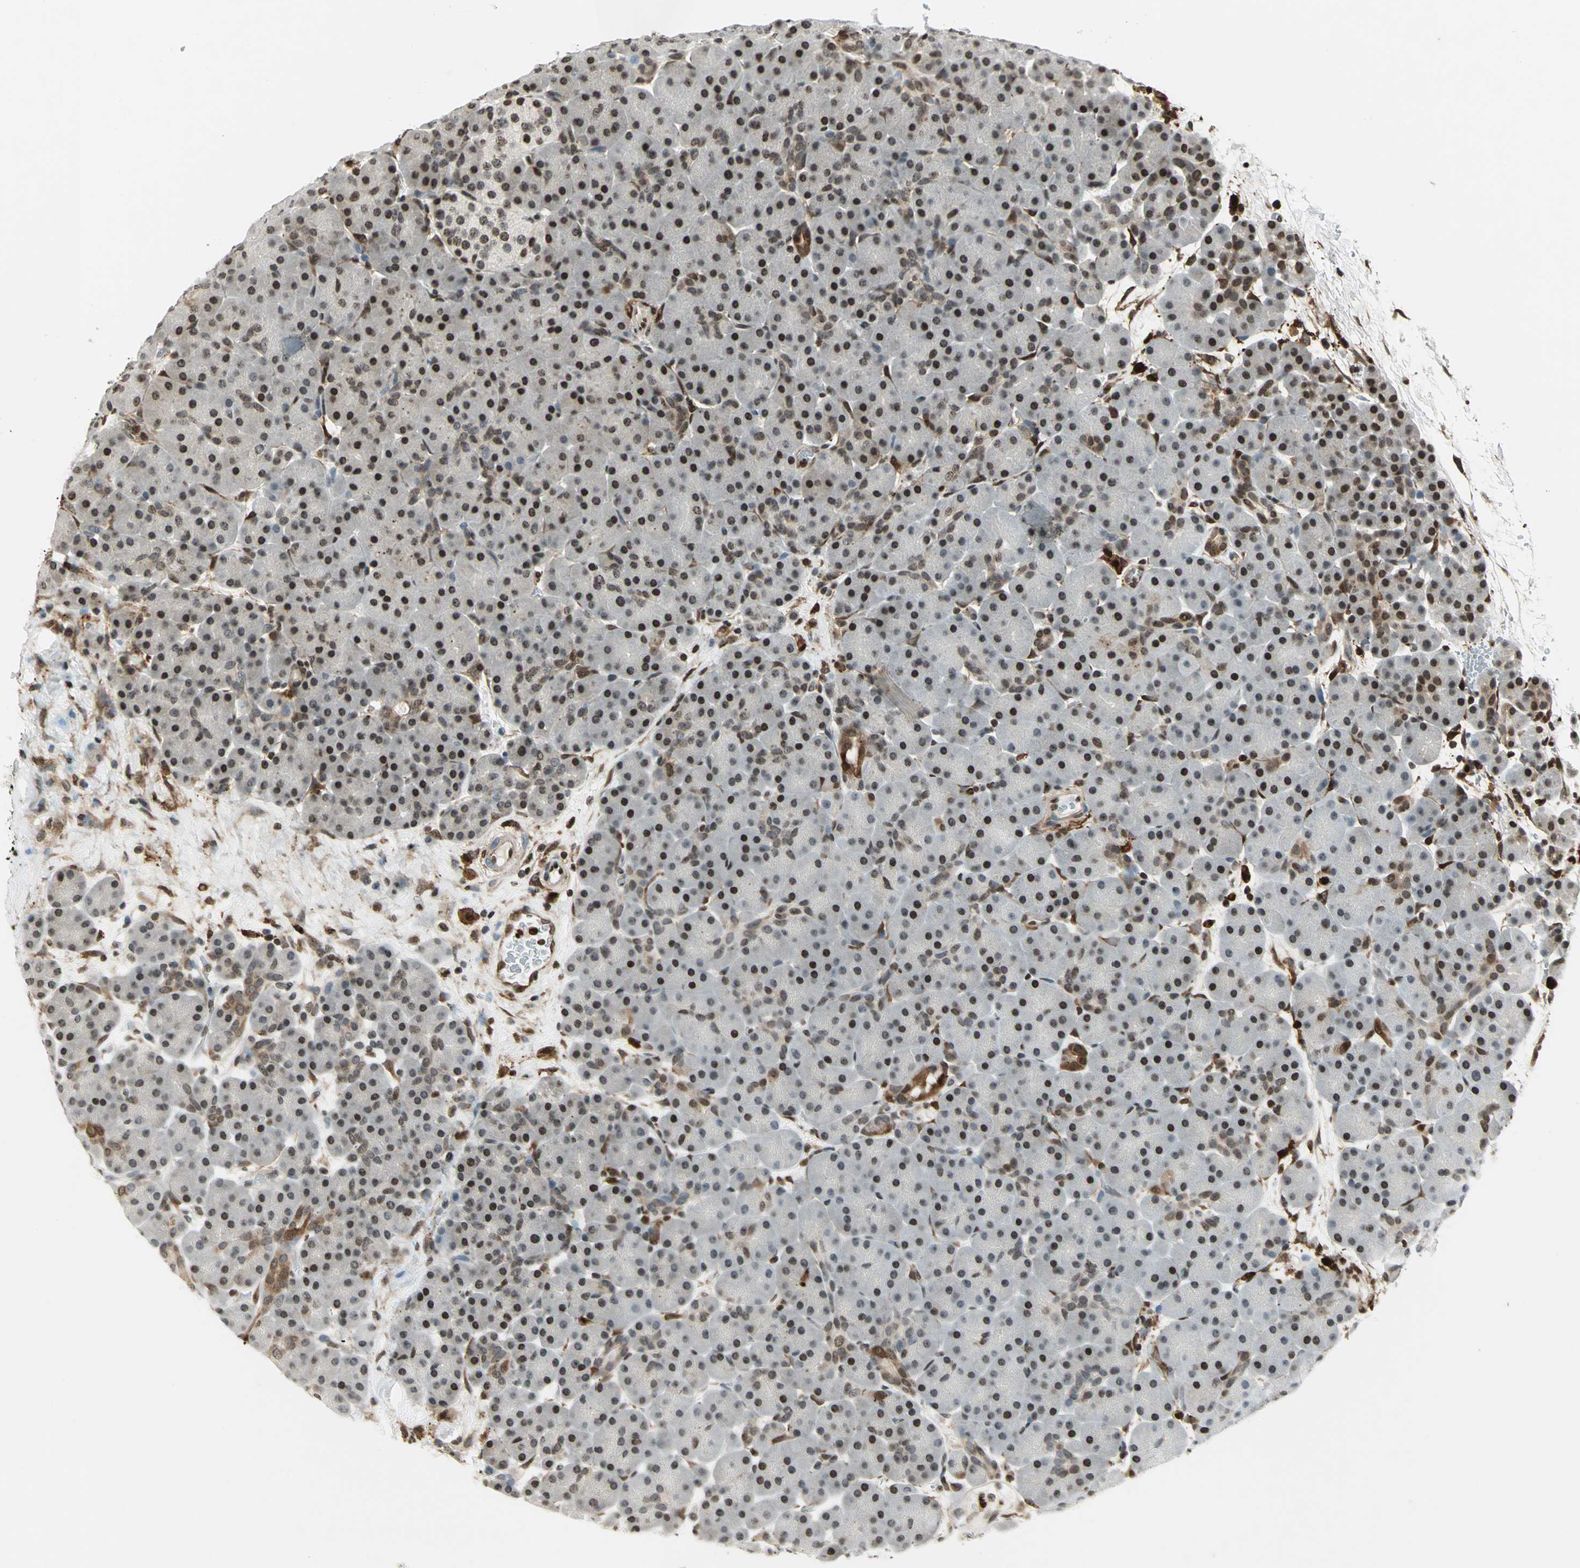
{"staining": {"intensity": "moderate", "quantity": "25%-75%", "location": "cytoplasmic/membranous,nuclear"}, "tissue": "pancreas", "cell_type": "Exocrine glandular cells", "image_type": "normal", "snomed": [{"axis": "morphology", "description": "Normal tissue, NOS"}, {"axis": "topography", "description": "Pancreas"}], "caption": "Normal pancreas reveals moderate cytoplasmic/membranous,nuclear staining in approximately 25%-75% of exocrine glandular cells.", "gene": "LGALS3", "patient": {"sex": "male", "age": 66}}